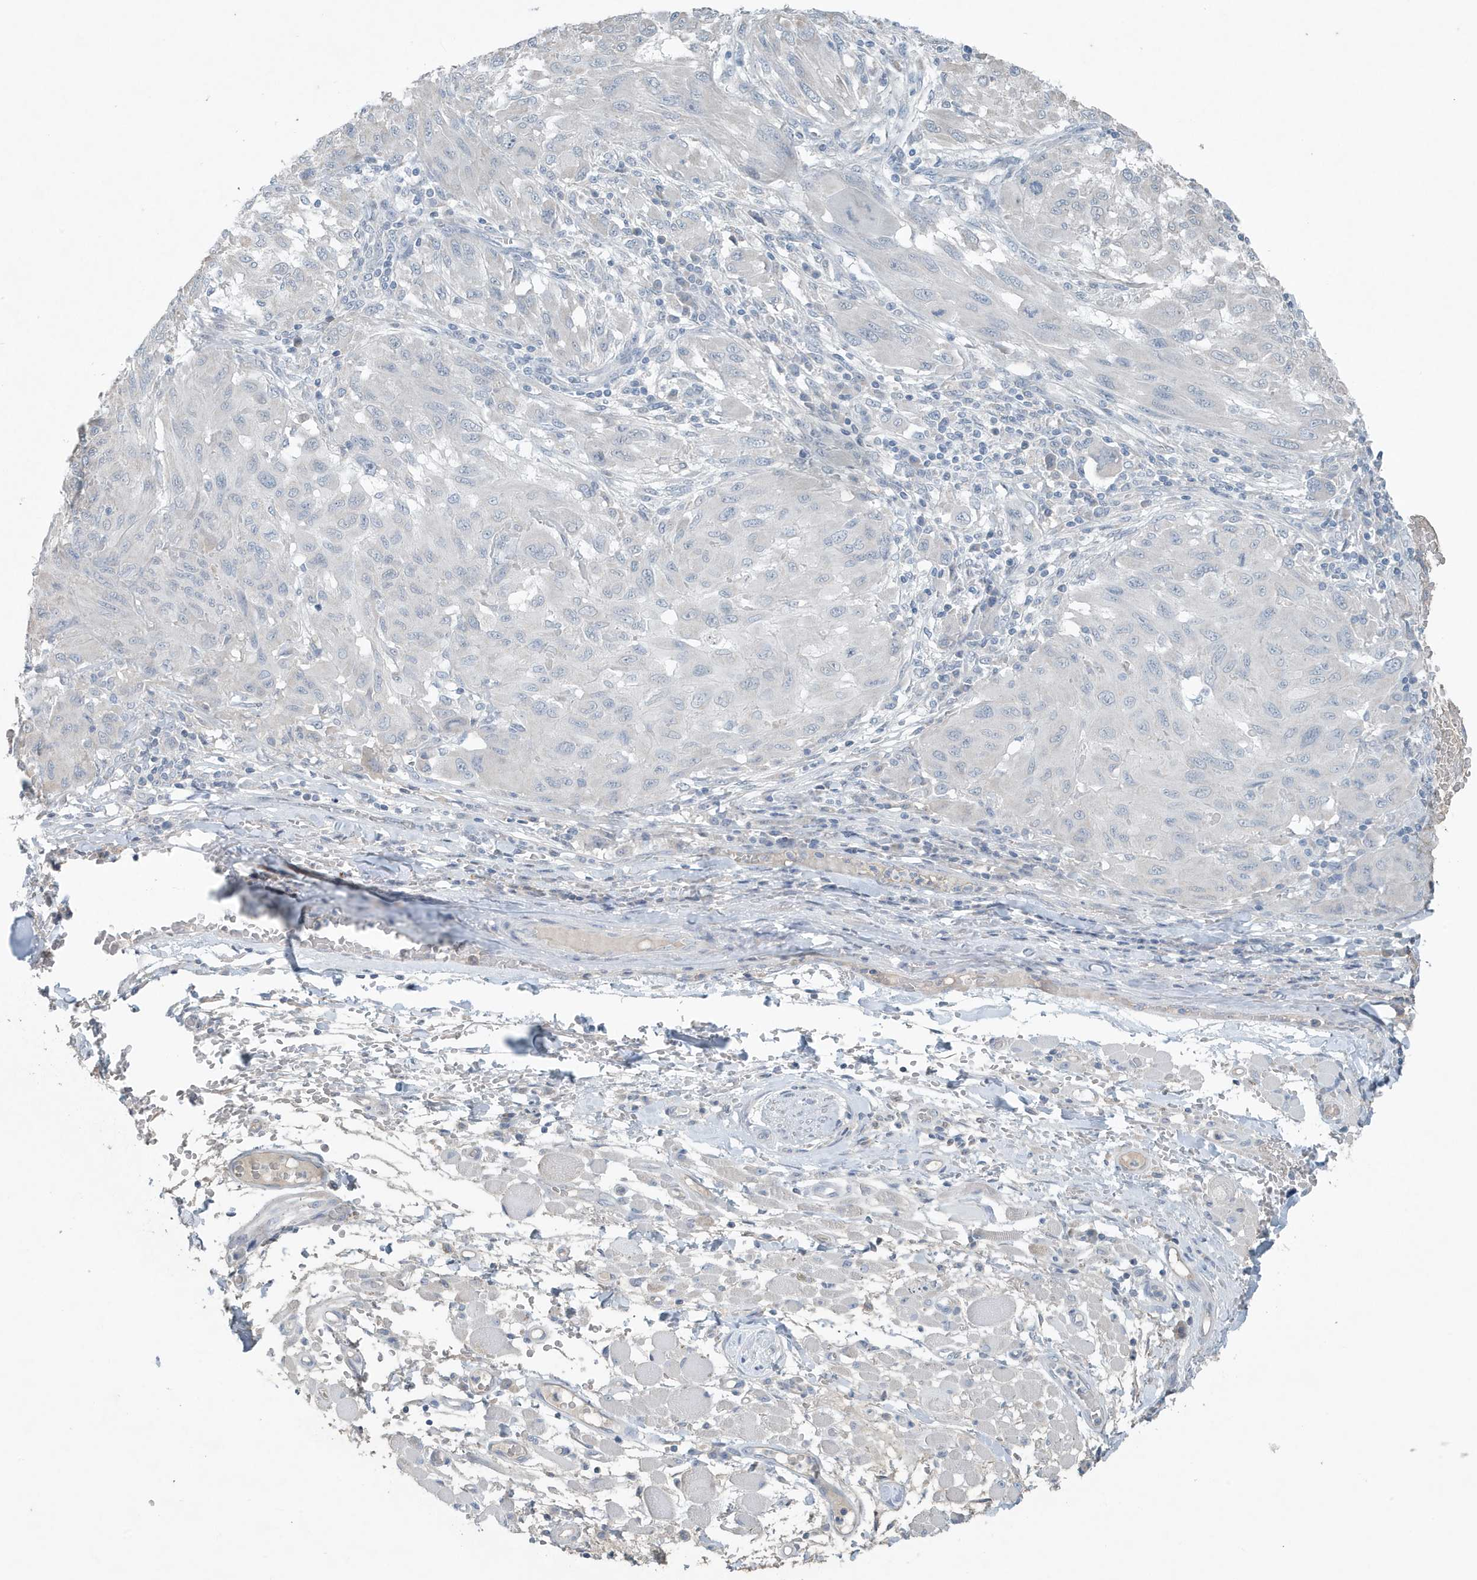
{"staining": {"intensity": "negative", "quantity": "none", "location": "none"}, "tissue": "melanoma", "cell_type": "Tumor cells", "image_type": "cancer", "snomed": [{"axis": "morphology", "description": "Malignant melanoma, NOS"}, {"axis": "topography", "description": "Skin"}], "caption": "Melanoma was stained to show a protein in brown. There is no significant positivity in tumor cells.", "gene": "UGT2B4", "patient": {"sex": "female", "age": 91}}